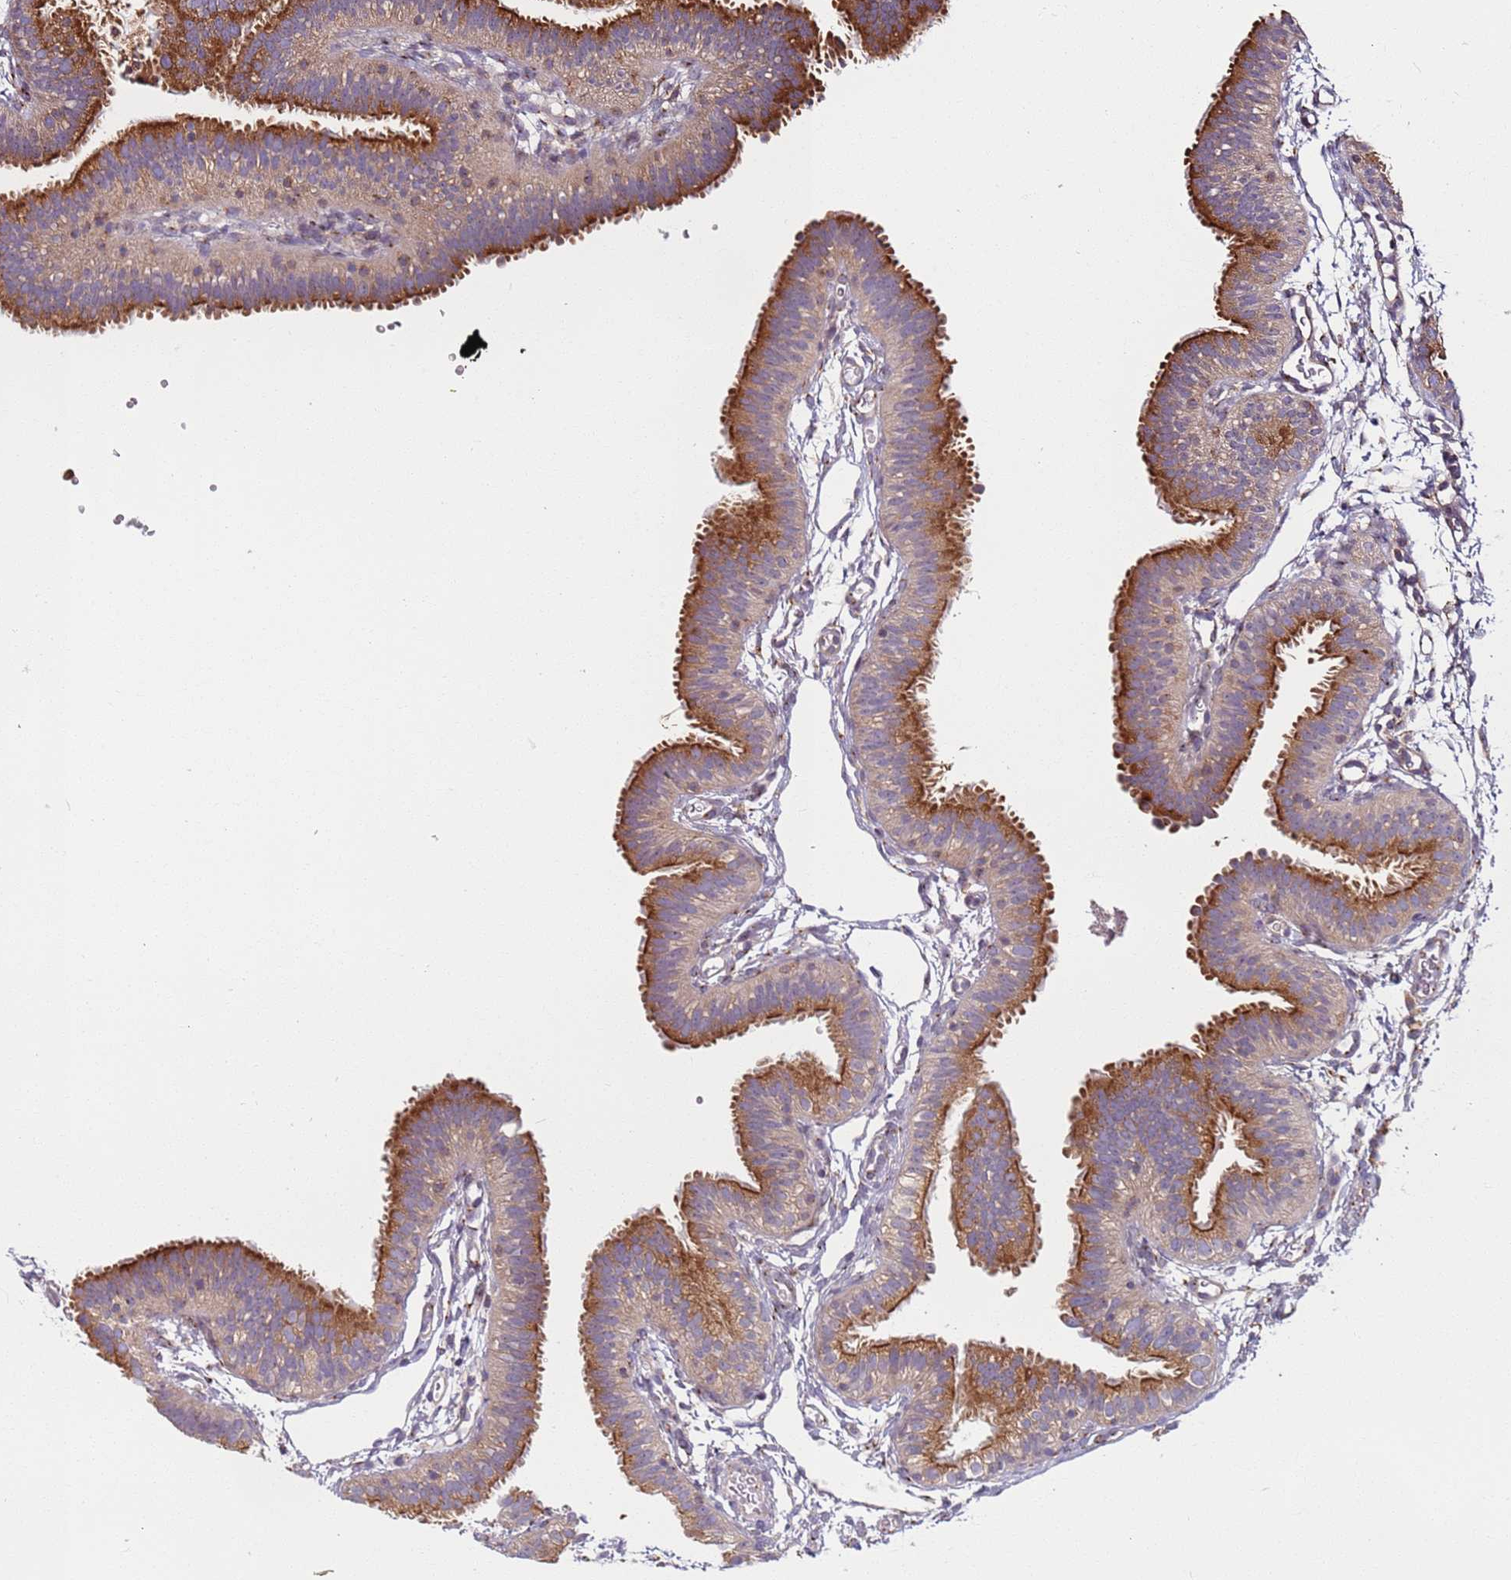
{"staining": {"intensity": "strong", "quantity": "25%-75%", "location": "cytoplasmic/membranous"}, "tissue": "fallopian tube", "cell_type": "Glandular cells", "image_type": "normal", "snomed": [{"axis": "morphology", "description": "Normal tissue, NOS"}, {"axis": "topography", "description": "Fallopian tube"}], "caption": "Approximately 25%-75% of glandular cells in normal human fallopian tube reveal strong cytoplasmic/membranous protein positivity as visualized by brown immunohistochemical staining.", "gene": "AKTIP", "patient": {"sex": "female", "age": 35}}